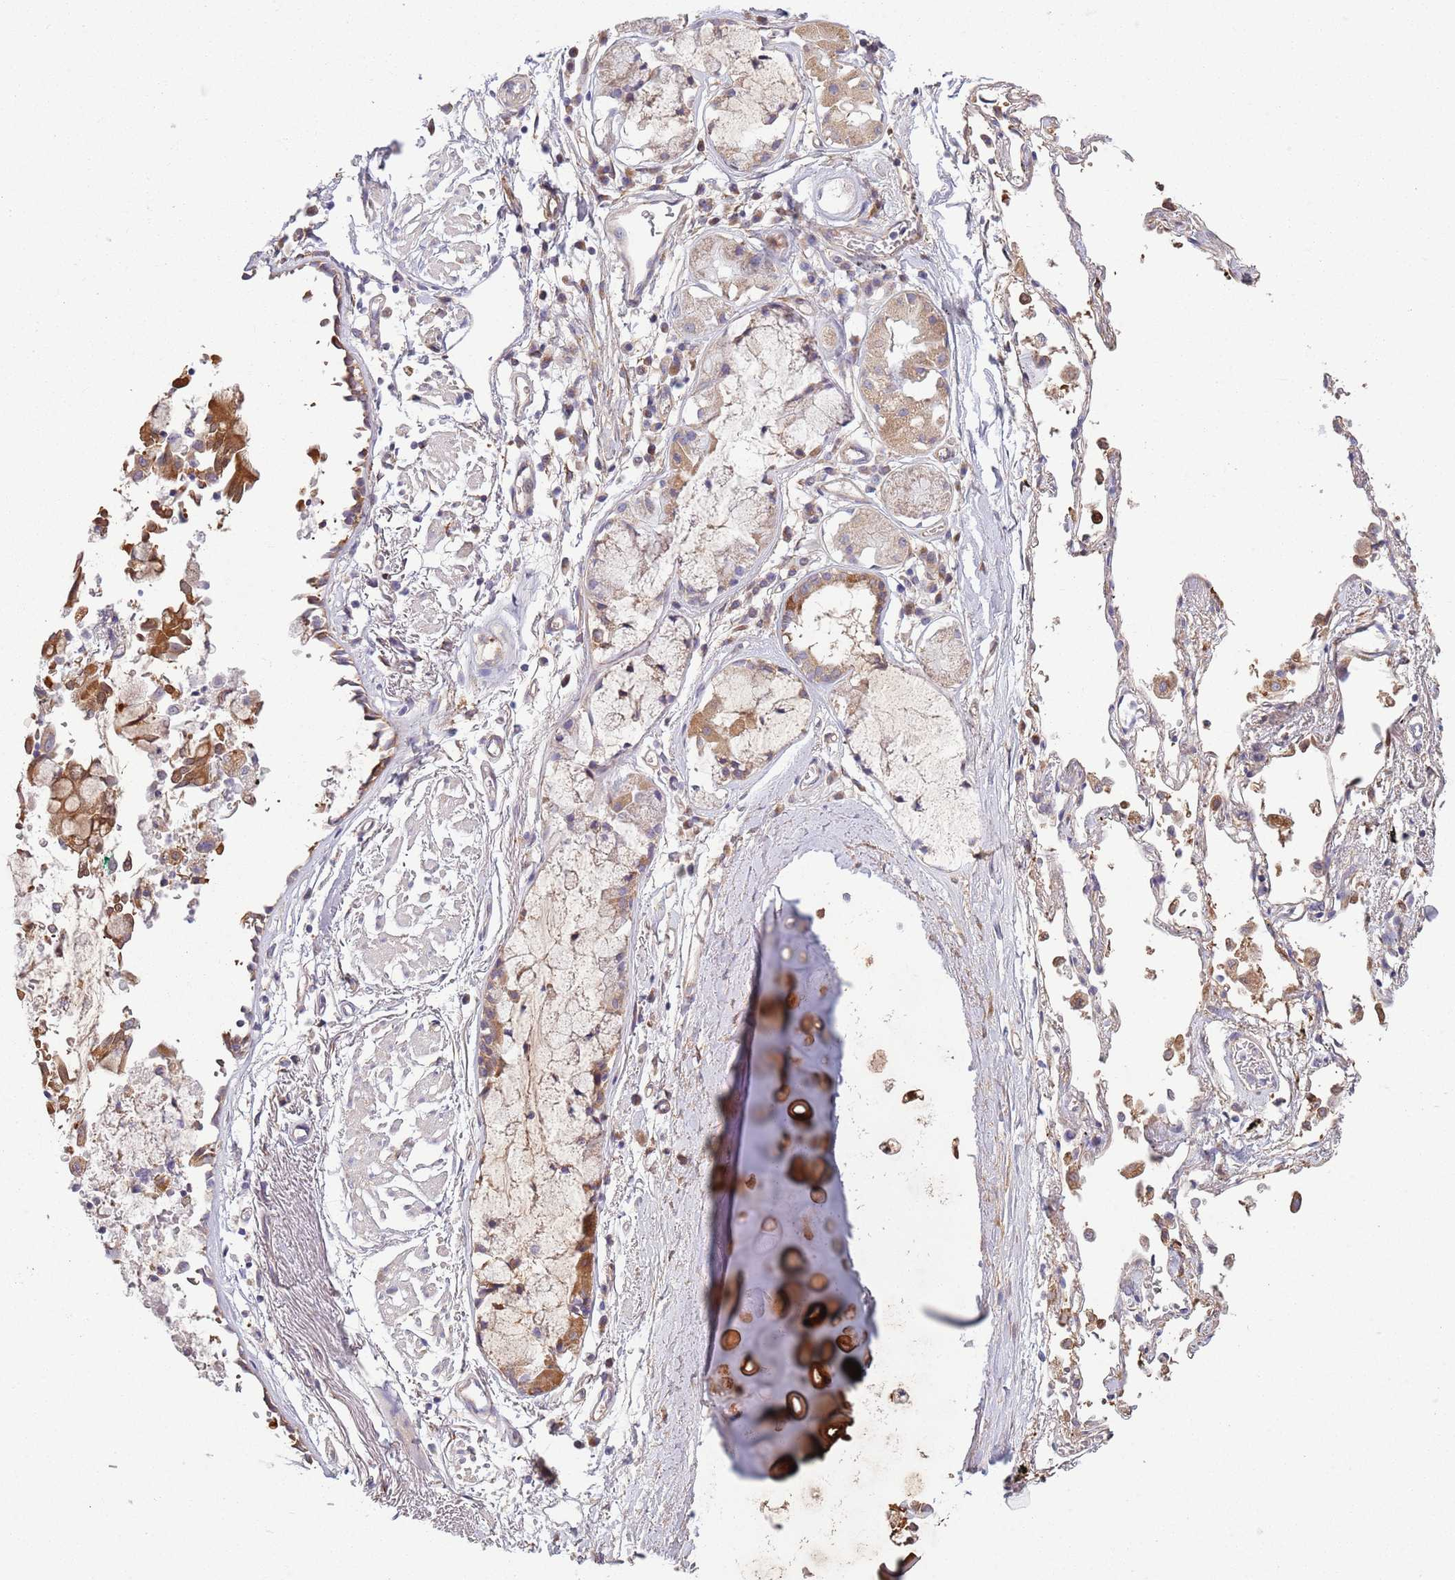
{"staining": {"intensity": "strong", "quantity": ">75%", "location": "cytoplasmic/membranous"}, "tissue": "soft tissue", "cell_type": "Chondrocytes", "image_type": "normal", "snomed": [{"axis": "morphology", "description": "Normal tissue, NOS"}, {"axis": "topography", "description": "Cartilage tissue"}], "caption": "Immunohistochemistry (IHC) (DAB (3,3'-diaminobenzidine)) staining of unremarkable human soft tissue reveals strong cytoplasmic/membranous protein expression in approximately >75% of chondrocytes.", "gene": "COQ5", "patient": {"sex": "male", "age": 73}}